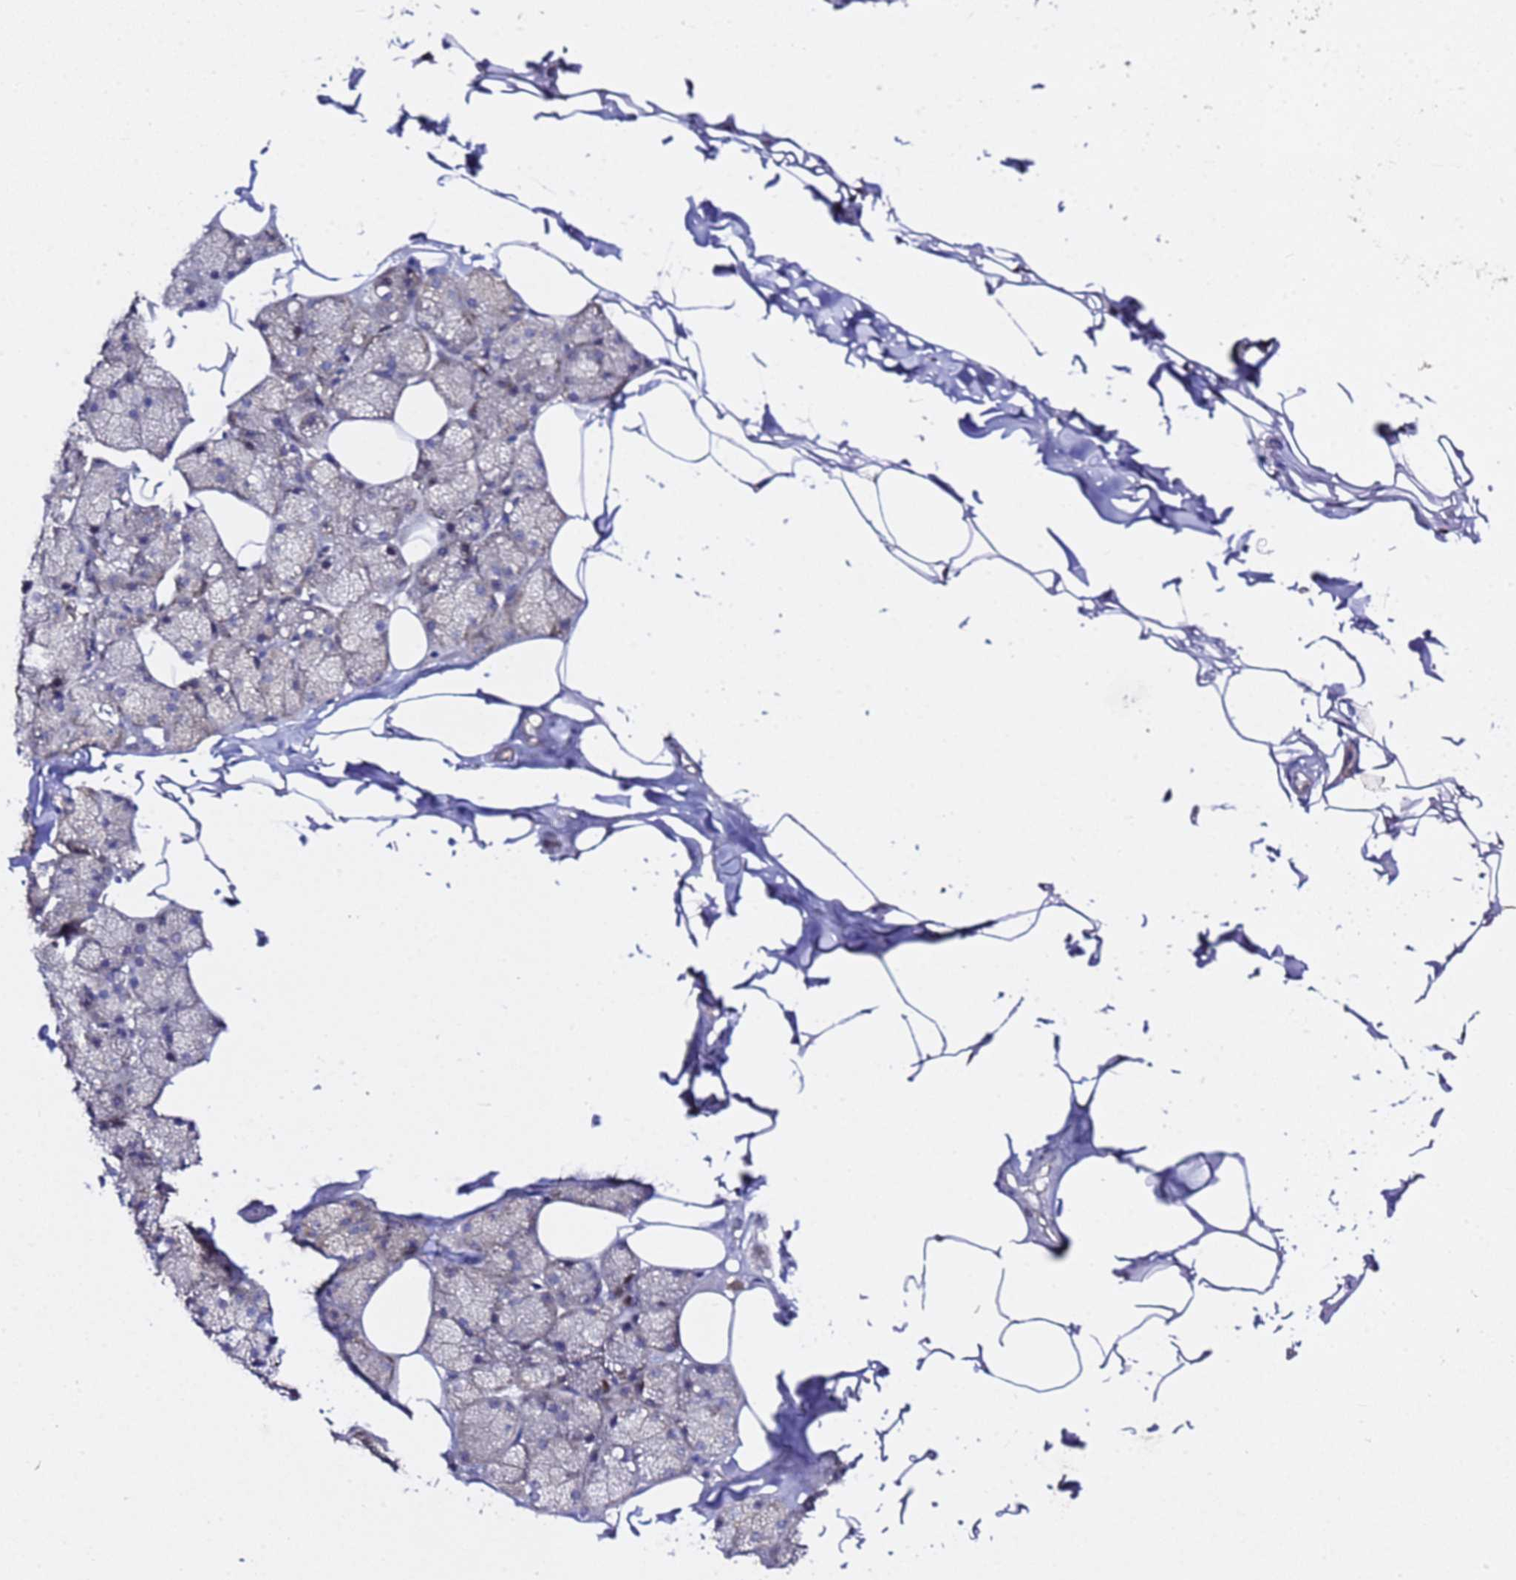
{"staining": {"intensity": "weak", "quantity": "<25%", "location": "cytoplasmic/membranous"}, "tissue": "adipose tissue", "cell_type": "Adipocytes", "image_type": "normal", "snomed": [{"axis": "morphology", "description": "Normal tissue, NOS"}, {"axis": "topography", "description": "Salivary gland"}, {"axis": "topography", "description": "Peripheral nerve tissue"}], "caption": "IHC image of unremarkable adipose tissue: human adipose tissue stained with DAB displays no significant protein positivity in adipocytes.", "gene": "ALG3", "patient": {"sex": "male", "age": 38}}